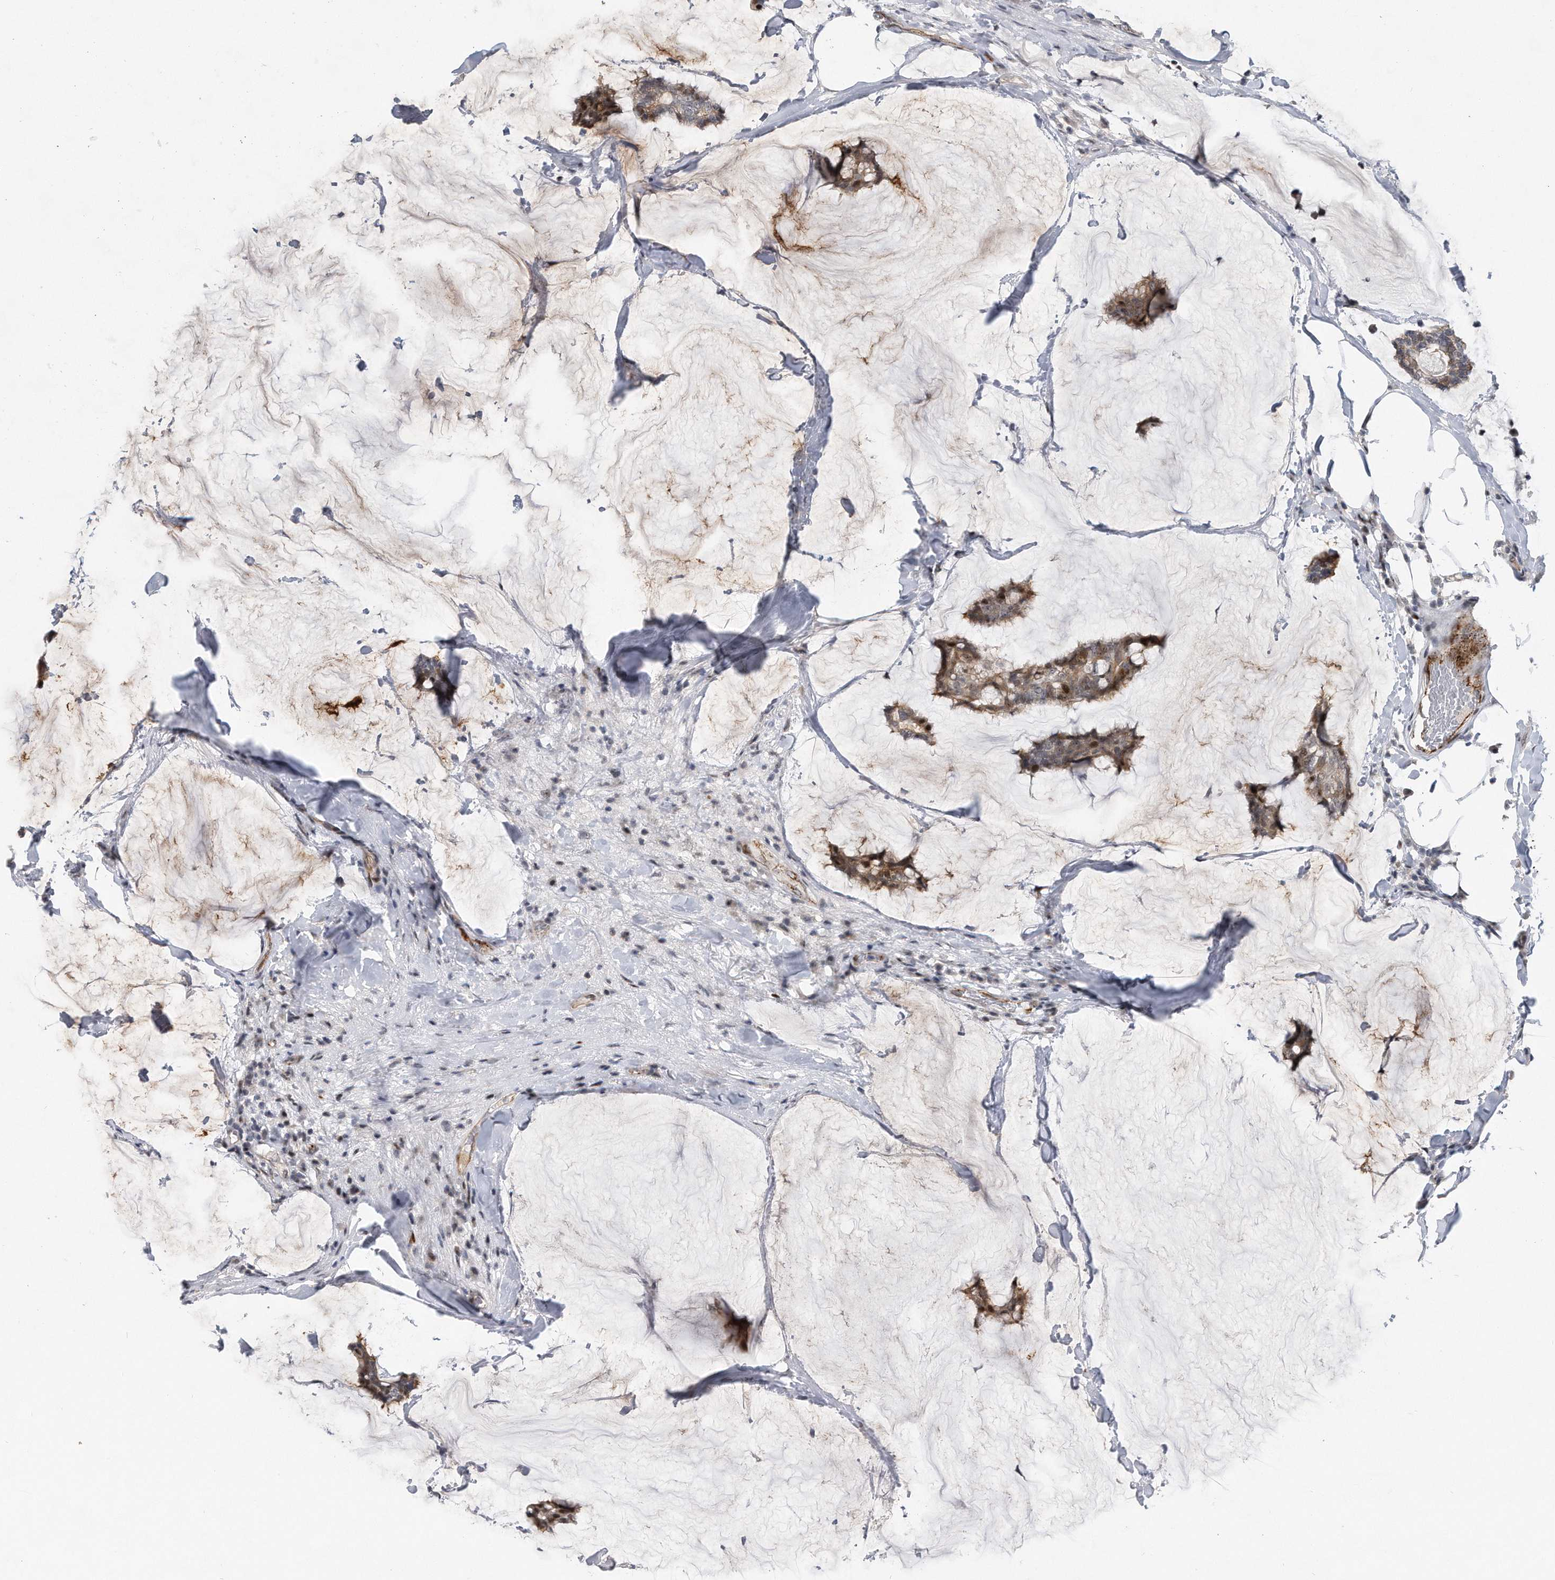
{"staining": {"intensity": "moderate", "quantity": "25%-75%", "location": "cytoplasmic/membranous,nuclear"}, "tissue": "breast cancer", "cell_type": "Tumor cells", "image_type": "cancer", "snomed": [{"axis": "morphology", "description": "Duct carcinoma"}, {"axis": "topography", "description": "Breast"}], "caption": "Tumor cells display medium levels of moderate cytoplasmic/membranous and nuclear expression in approximately 25%-75% of cells in human breast intraductal carcinoma.", "gene": "PGBD2", "patient": {"sex": "female", "age": 93}}